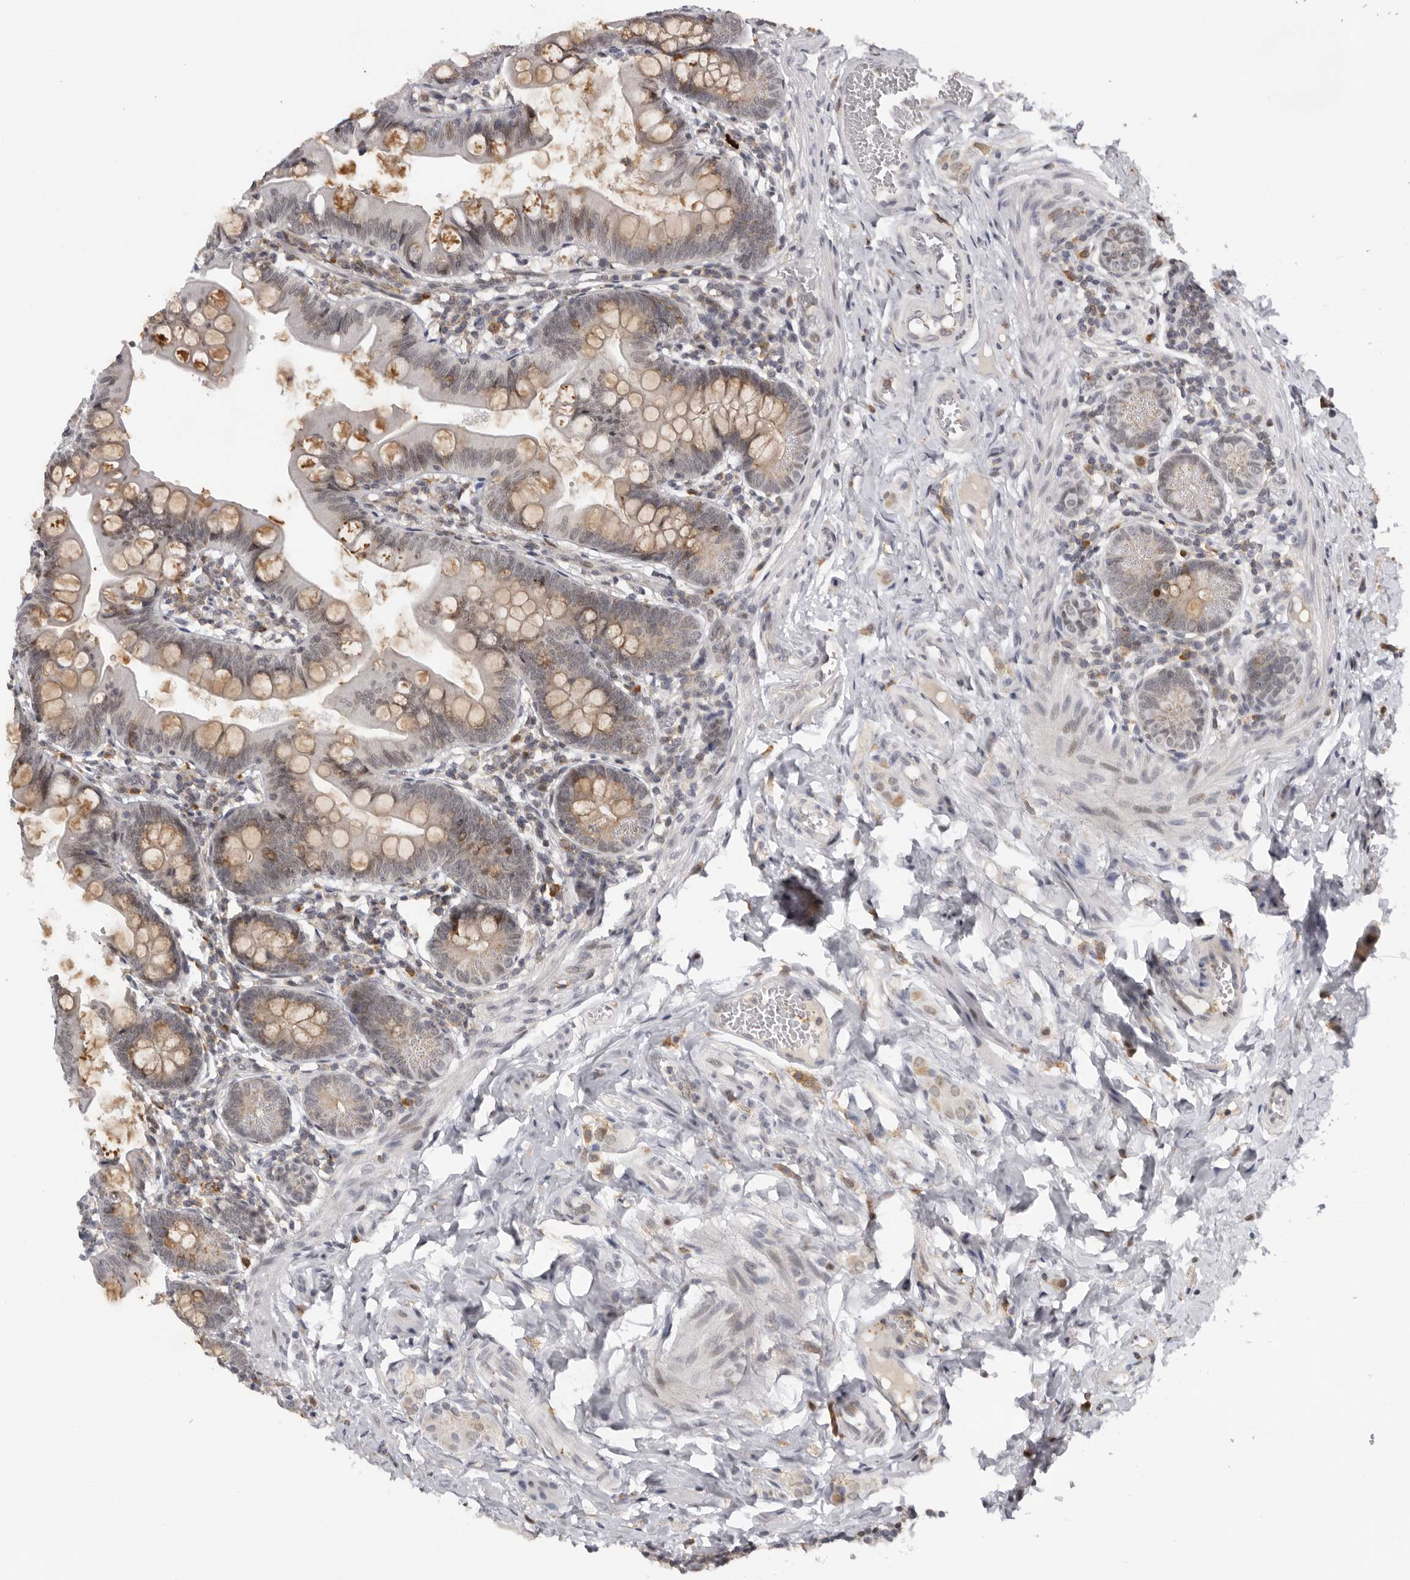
{"staining": {"intensity": "moderate", "quantity": "<25%", "location": "cytoplasmic/membranous"}, "tissue": "small intestine", "cell_type": "Glandular cells", "image_type": "normal", "snomed": [{"axis": "morphology", "description": "Normal tissue, NOS"}, {"axis": "topography", "description": "Small intestine"}], "caption": "Benign small intestine reveals moderate cytoplasmic/membranous staining in approximately <25% of glandular cells.", "gene": "KIF2B", "patient": {"sex": "male", "age": 7}}